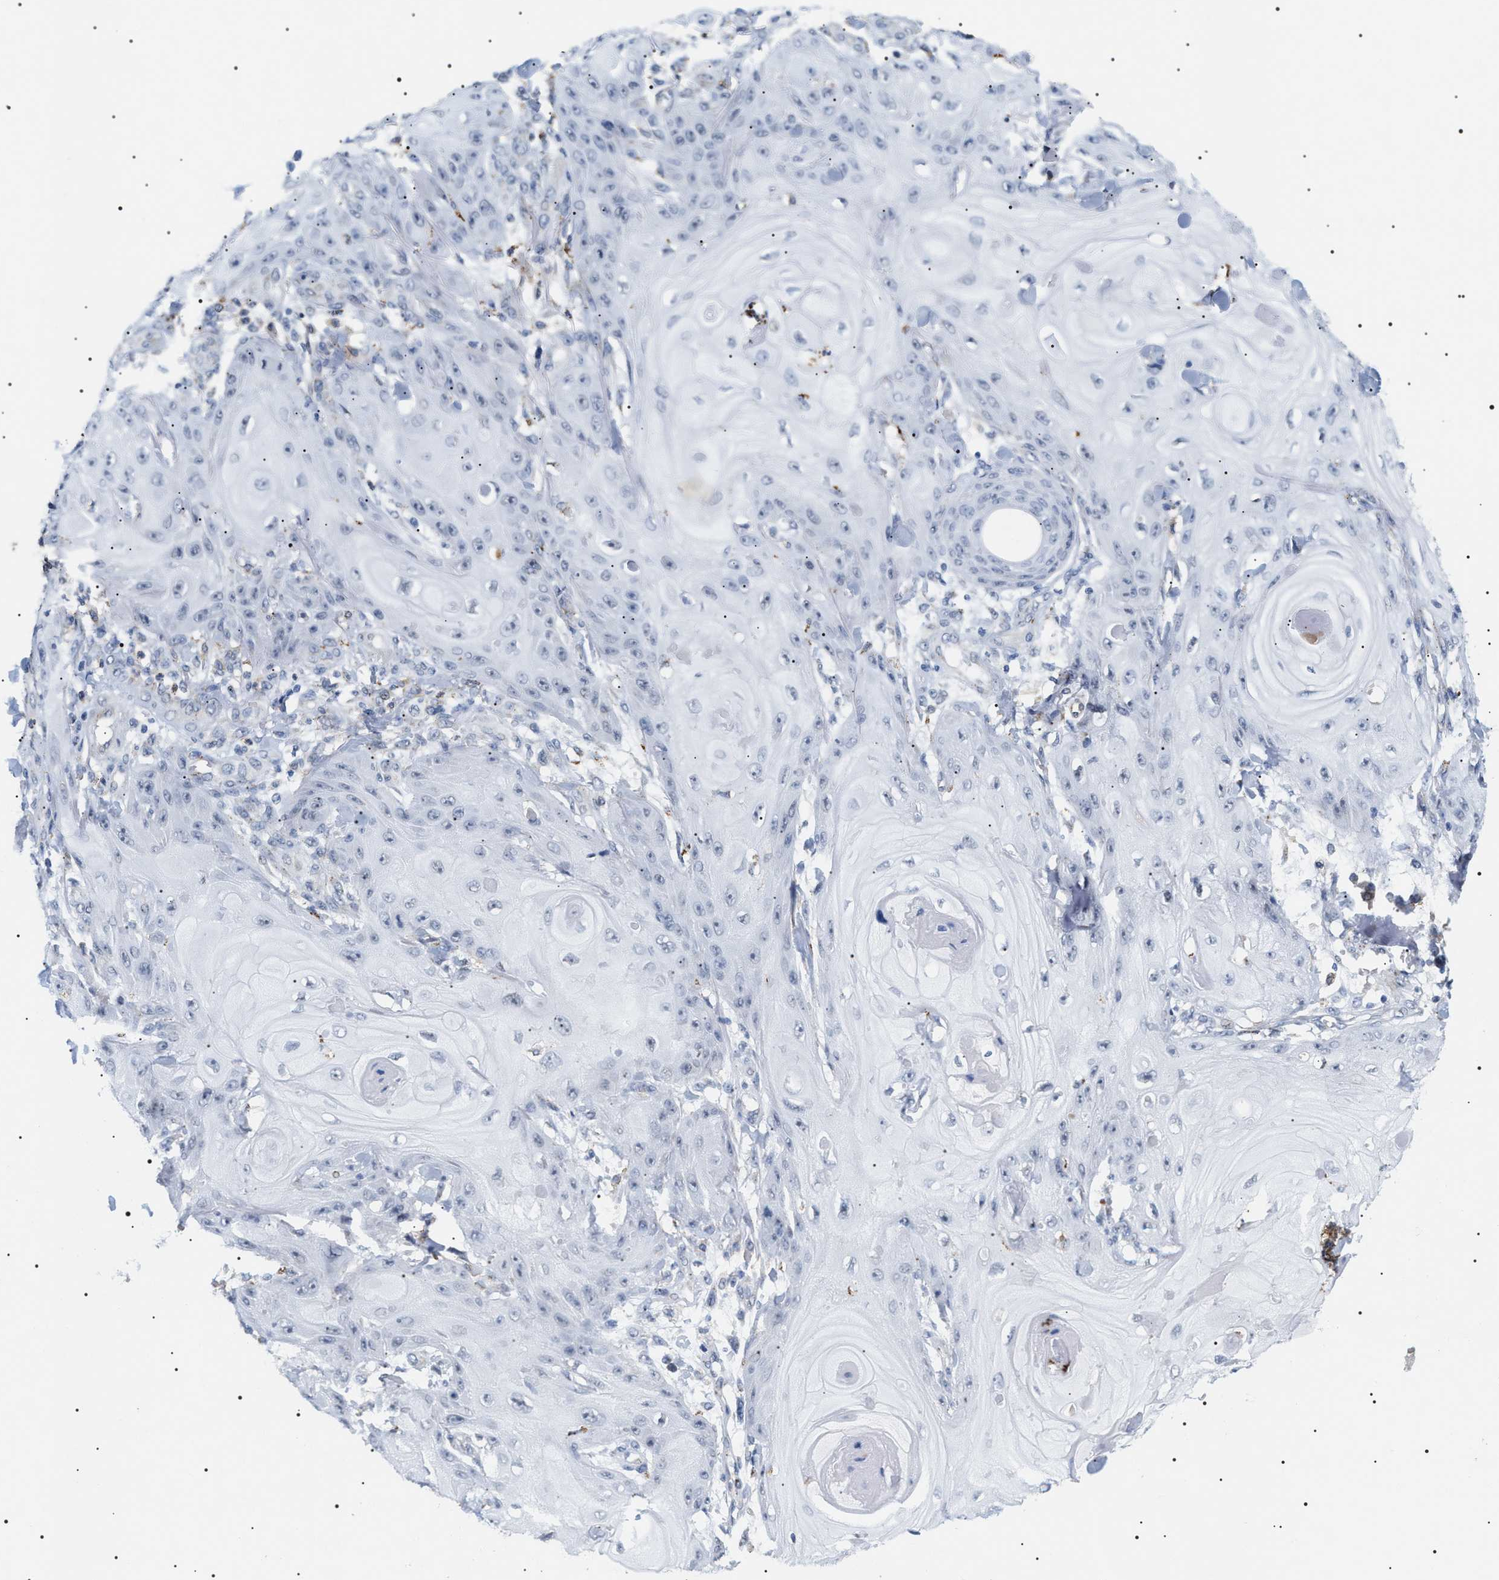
{"staining": {"intensity": "negative", "quantity": "none", "location": "none"}, "tissue": "skin cancer", "cell_type": "Tumor cells", "image_type": "cancer", "snomed": [{"axis": "morphology", "description": "Squamous cell carcinoma, NOS"}, {"axis": "topography", "description": "Skin"}], "caption": "Human squamous cell carcinoma (skin) stained for a protein using IHC exhibits no staining in tumor cells.", "gene": "HSD17B11", "patient": {"sex": "male", "age": 74}}